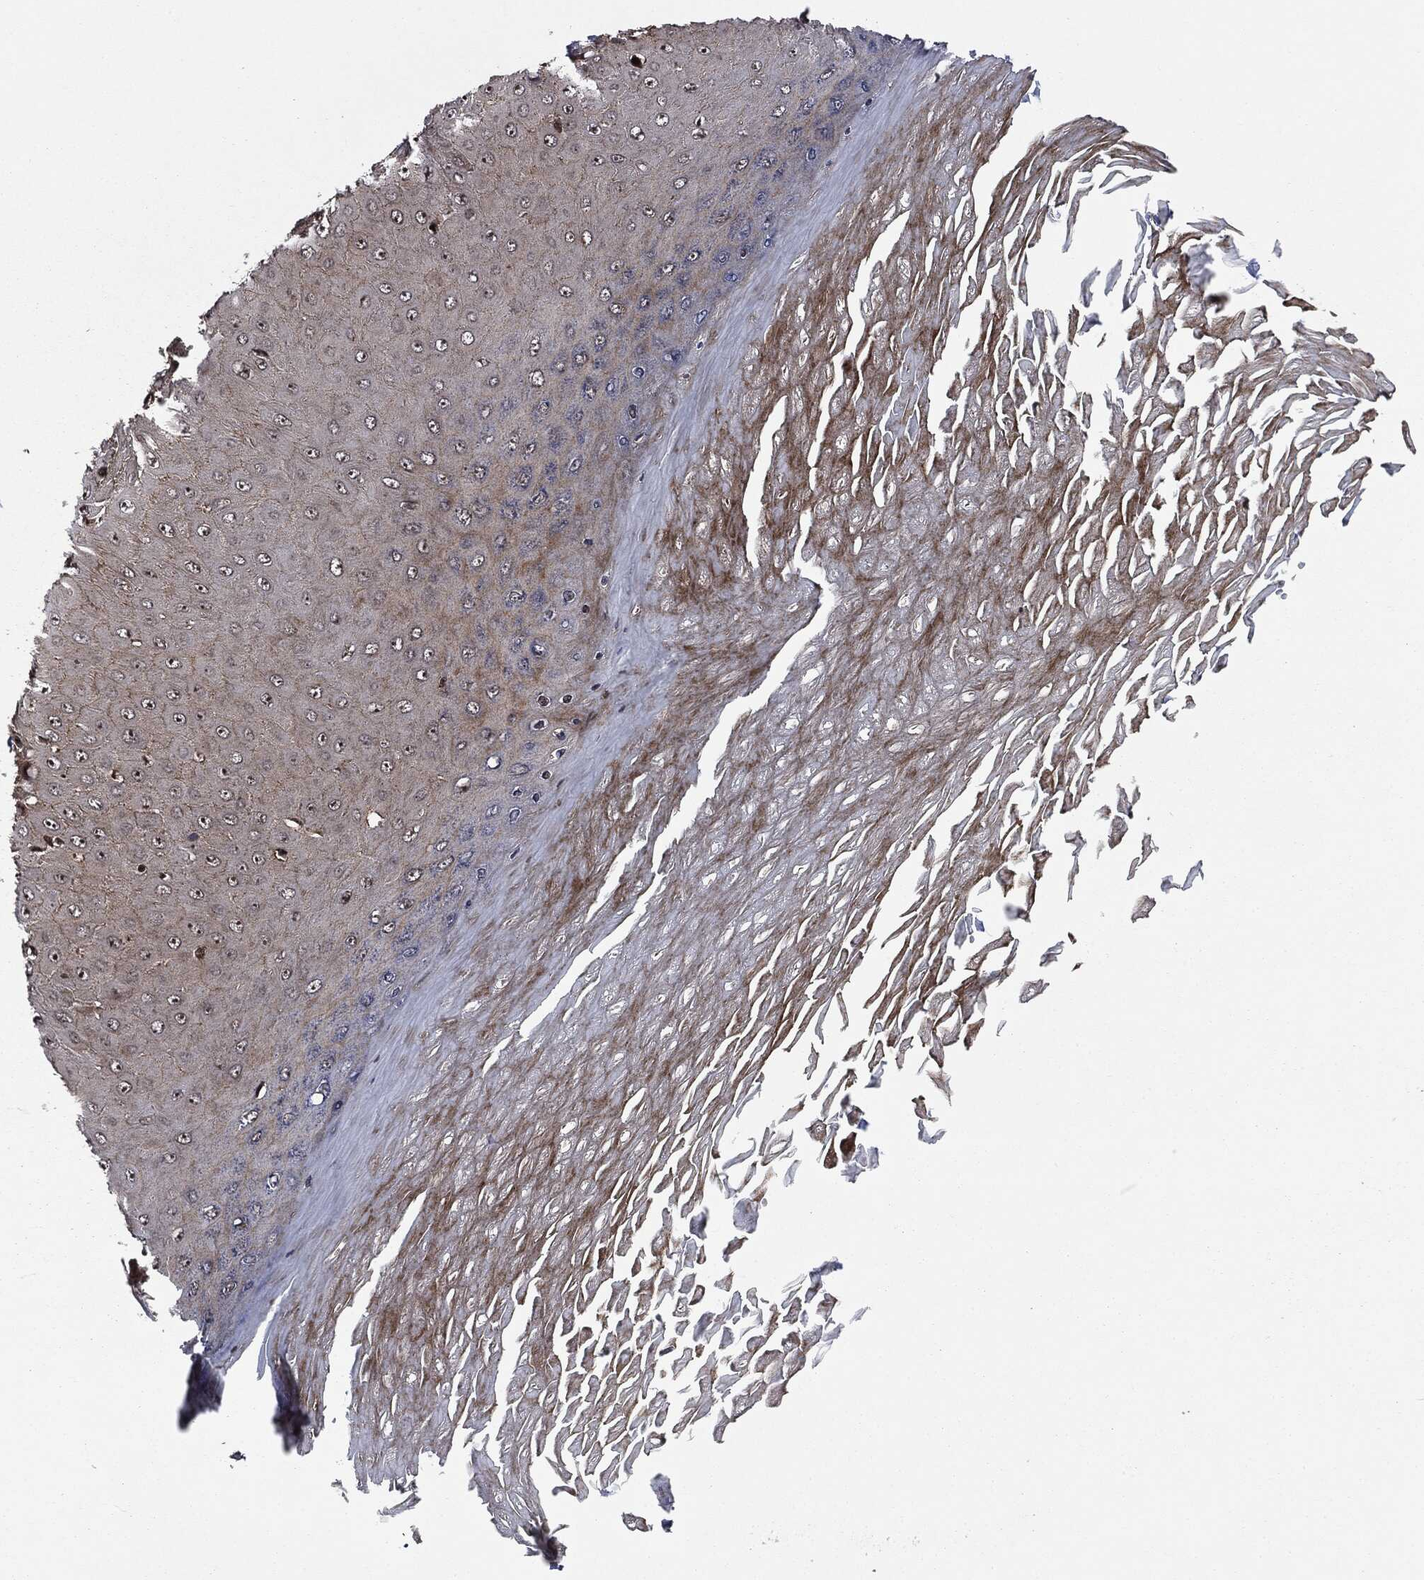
{"staining": {"intensity": "moderate", "quantity": "<25%", "location": "cytoplasmic/membranous,nuclear"}, "tissue": "skin cancer", "cell_type": "Tumor cells", "image_type": "cancer", "snomed": [{"axis": "morphology", "description": "Inflammation, NOS"}, {"axis": "morphology", "description": "Squamous cell carcinoma, NOS"}, {"axis": "topography", "description": "Skin"}], "caption": "This photomicrograph shows immunohistochemistry (IHC) staining of human squamous cell carcinoma (skin), with low moderate cytoplasmic/membranous and nuclear positivity in approximately <25% of tumor cells.", "gene": "CARD6", "patient": {"sex": "male", "age": 70}}